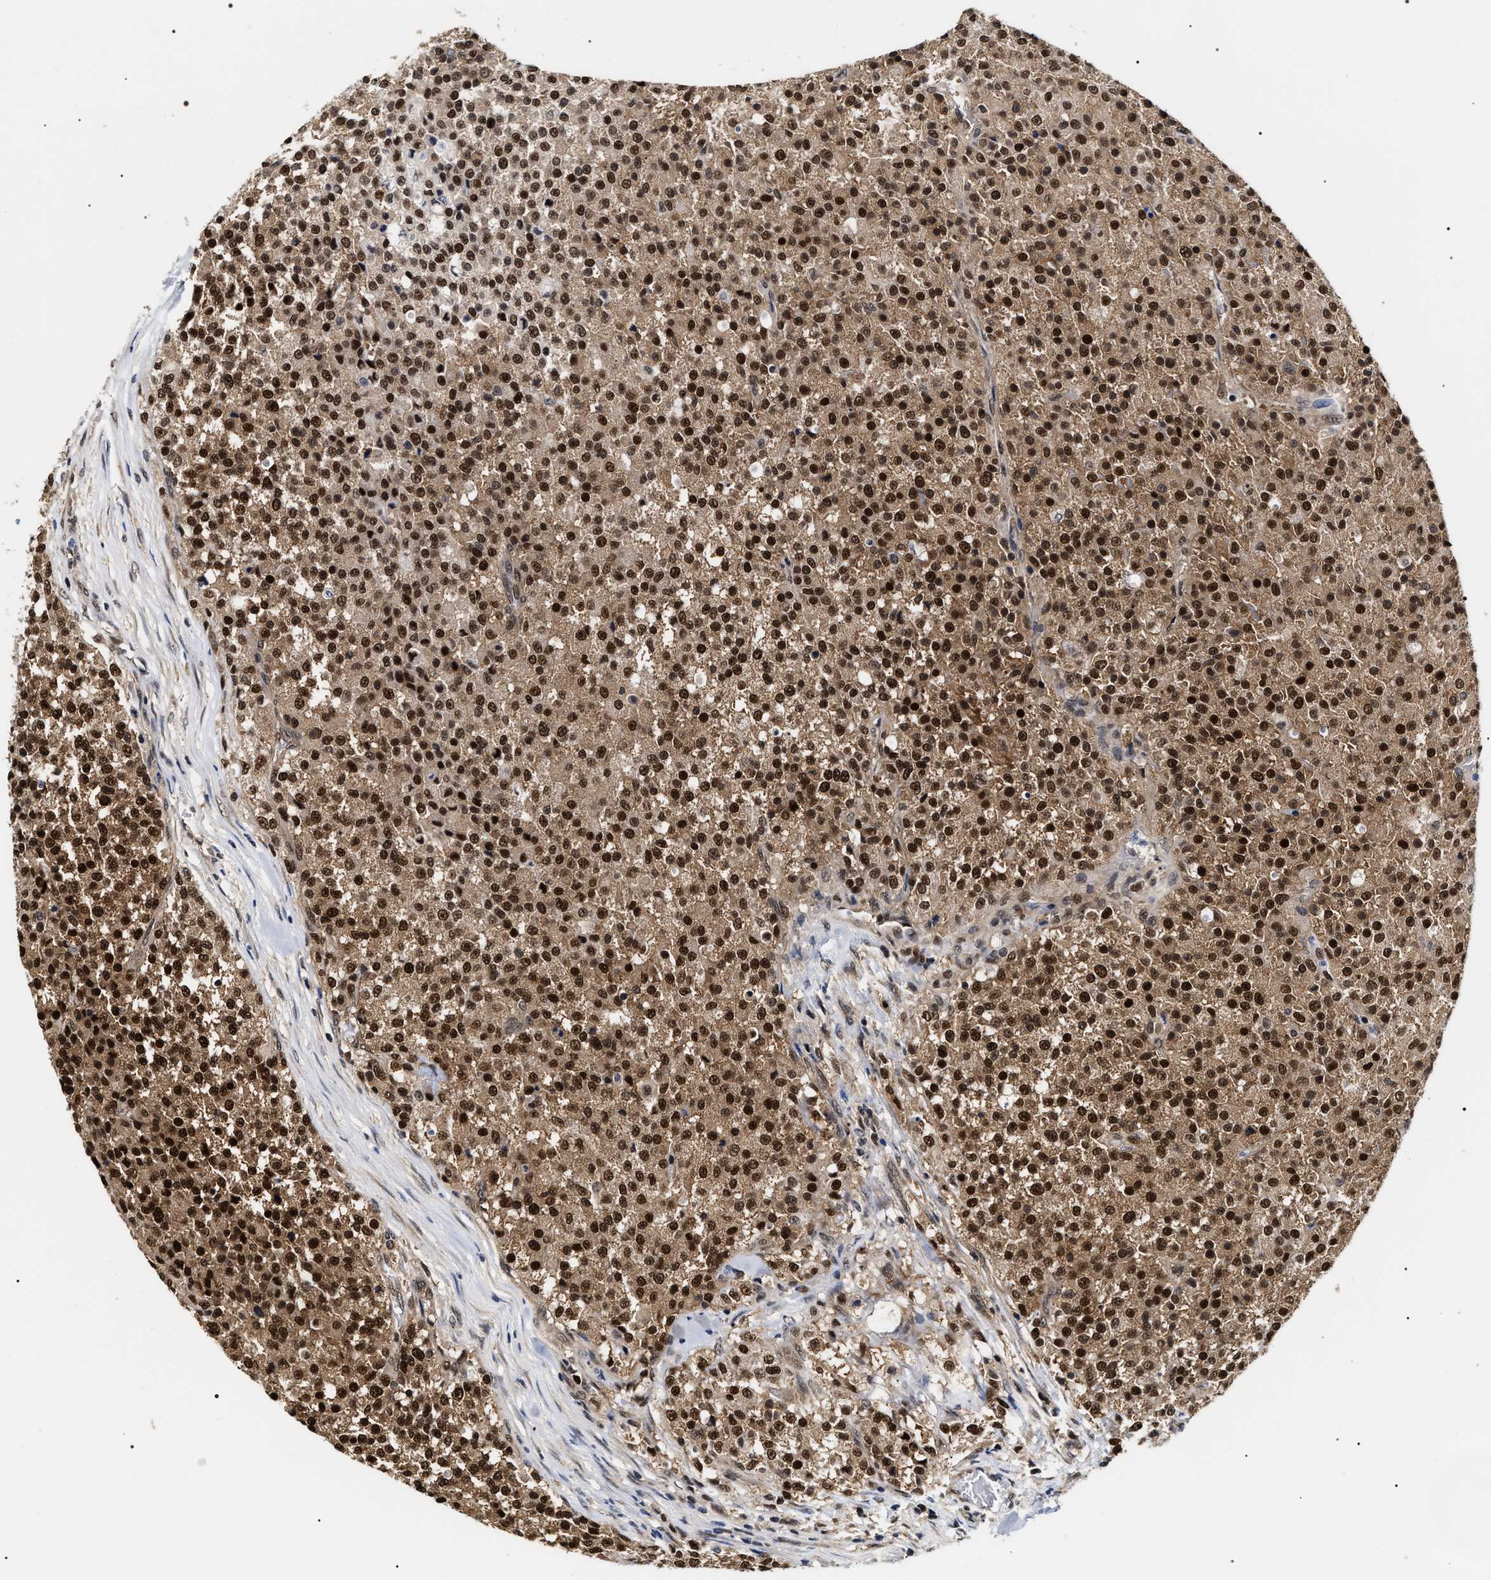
{"staining": {"intensity": "strong", "quantity": ">75%", "location": "cytoplasmic/membranous,nuclear"}, "tissue": "testis cancer", "cell_type": "Tumor cells", "image_type": "cancer", "snomed": [{"axis": "morphology", "description": "Seminoma, NOS"}, {"axis": "topography", "description": "Testis"}], "caption": "Protein expression analysis of human testis cancer (seminoma) reveals strong cytoplasmic/membranous and nuclear staining in approximately >75% of tumor cells. (DAB = brown stain, brightfield microscopy at high magnification).", "gene": "BAG6", "patient": {"sex": "male", "age": 59}}